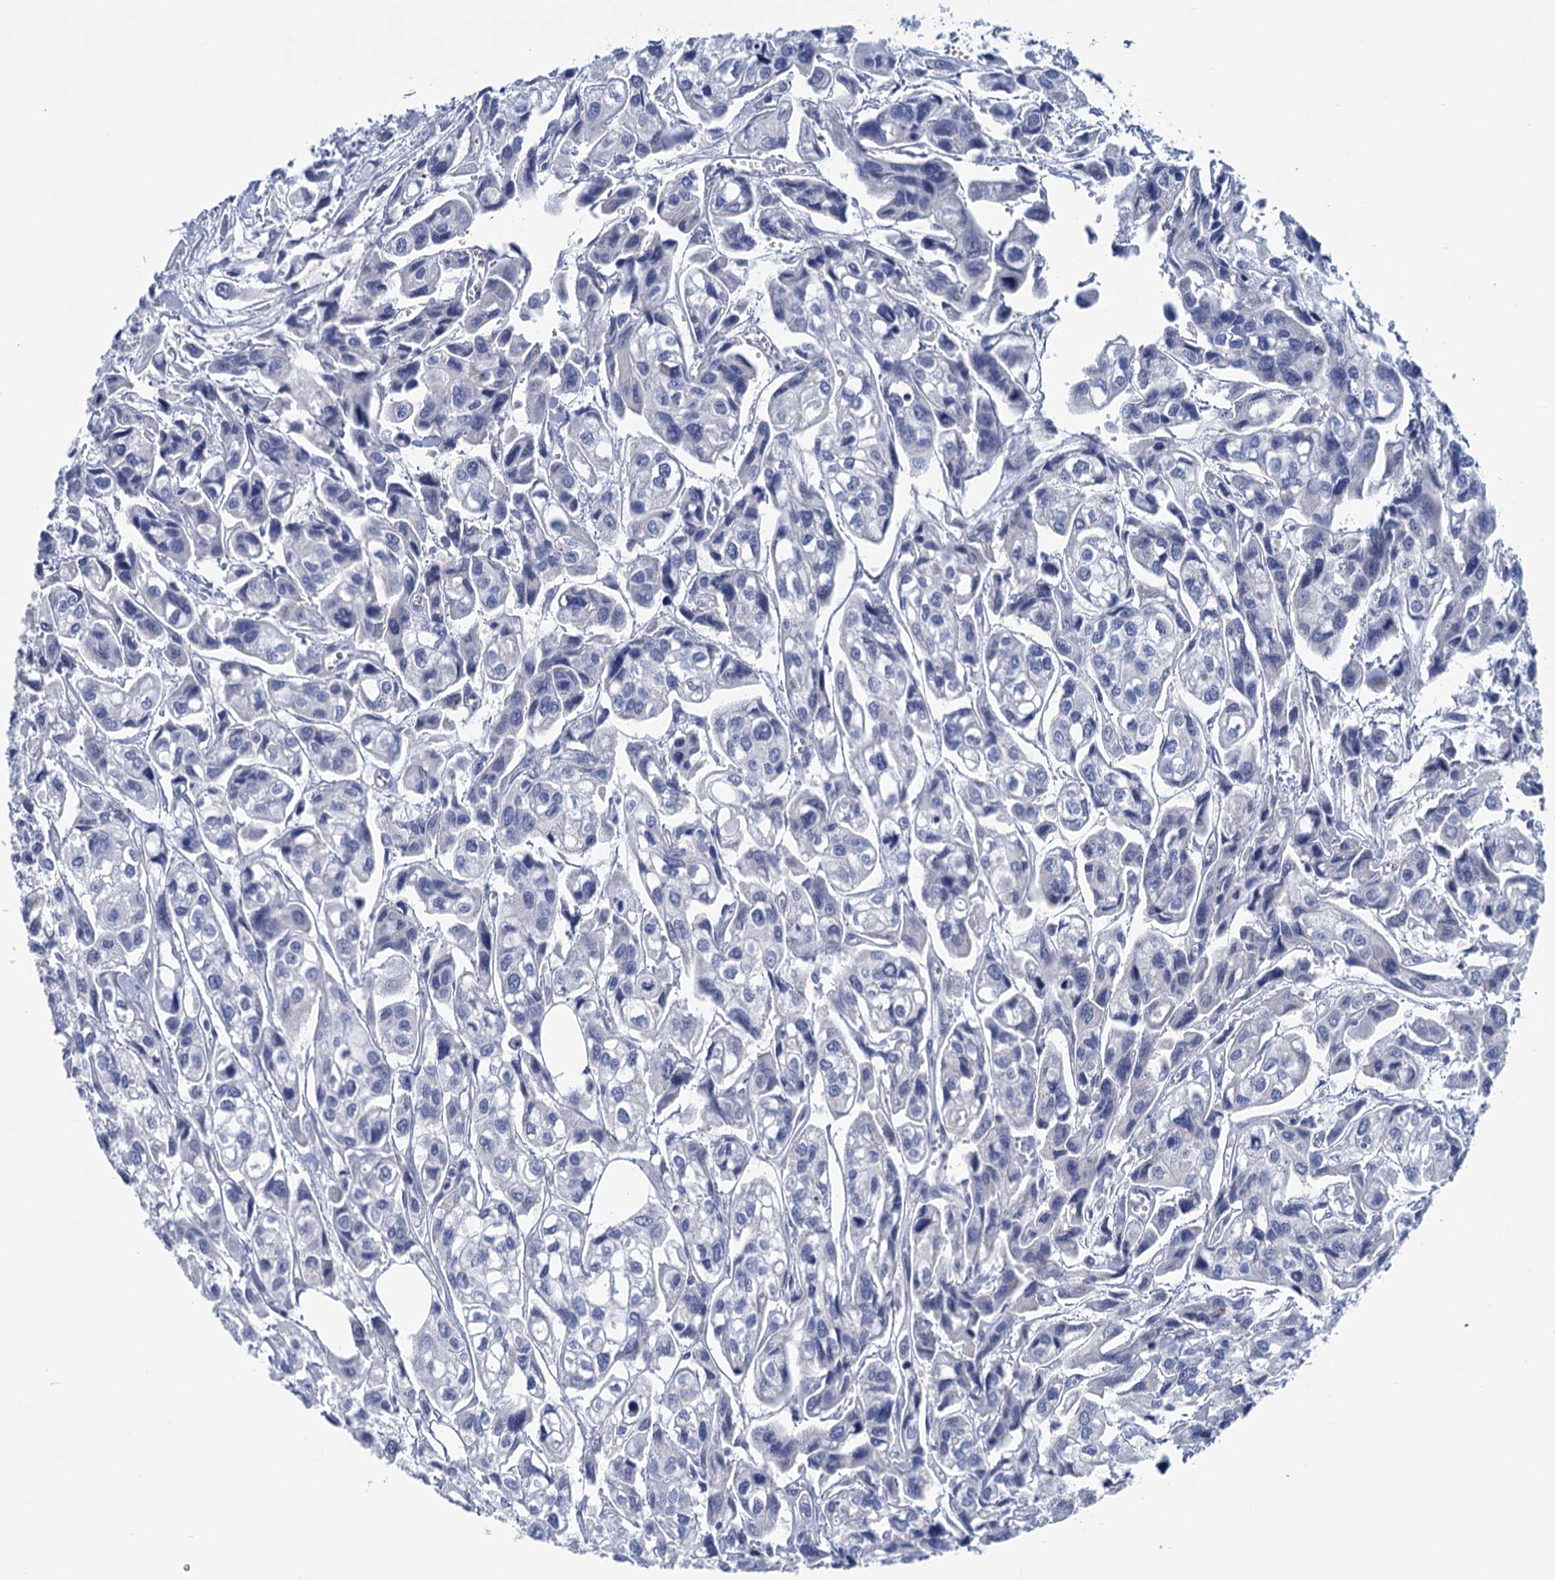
{"staining": {"intensity": "negative", "quantity": "none", "location": "none"}, "tissue": "urothelial cancer", "cell_type": "Tumor cells", "image_type": "cancer", "snomed": [{"axis": "morphology", "description": "Urothelial carcinoma, High grade"}, {"axis": "topography", "description": "Urinary bladder"}], "caption": "Tumor cells show no significant staining in urothelial carcinoma (high-grade). (DAB (3,3'-diaminobenzidine) immunohistochemistry visualized using brightfield microscopy, high magnification).", "gene": "MYOZ3", "patient": {"sex": "male", "age": 67}}